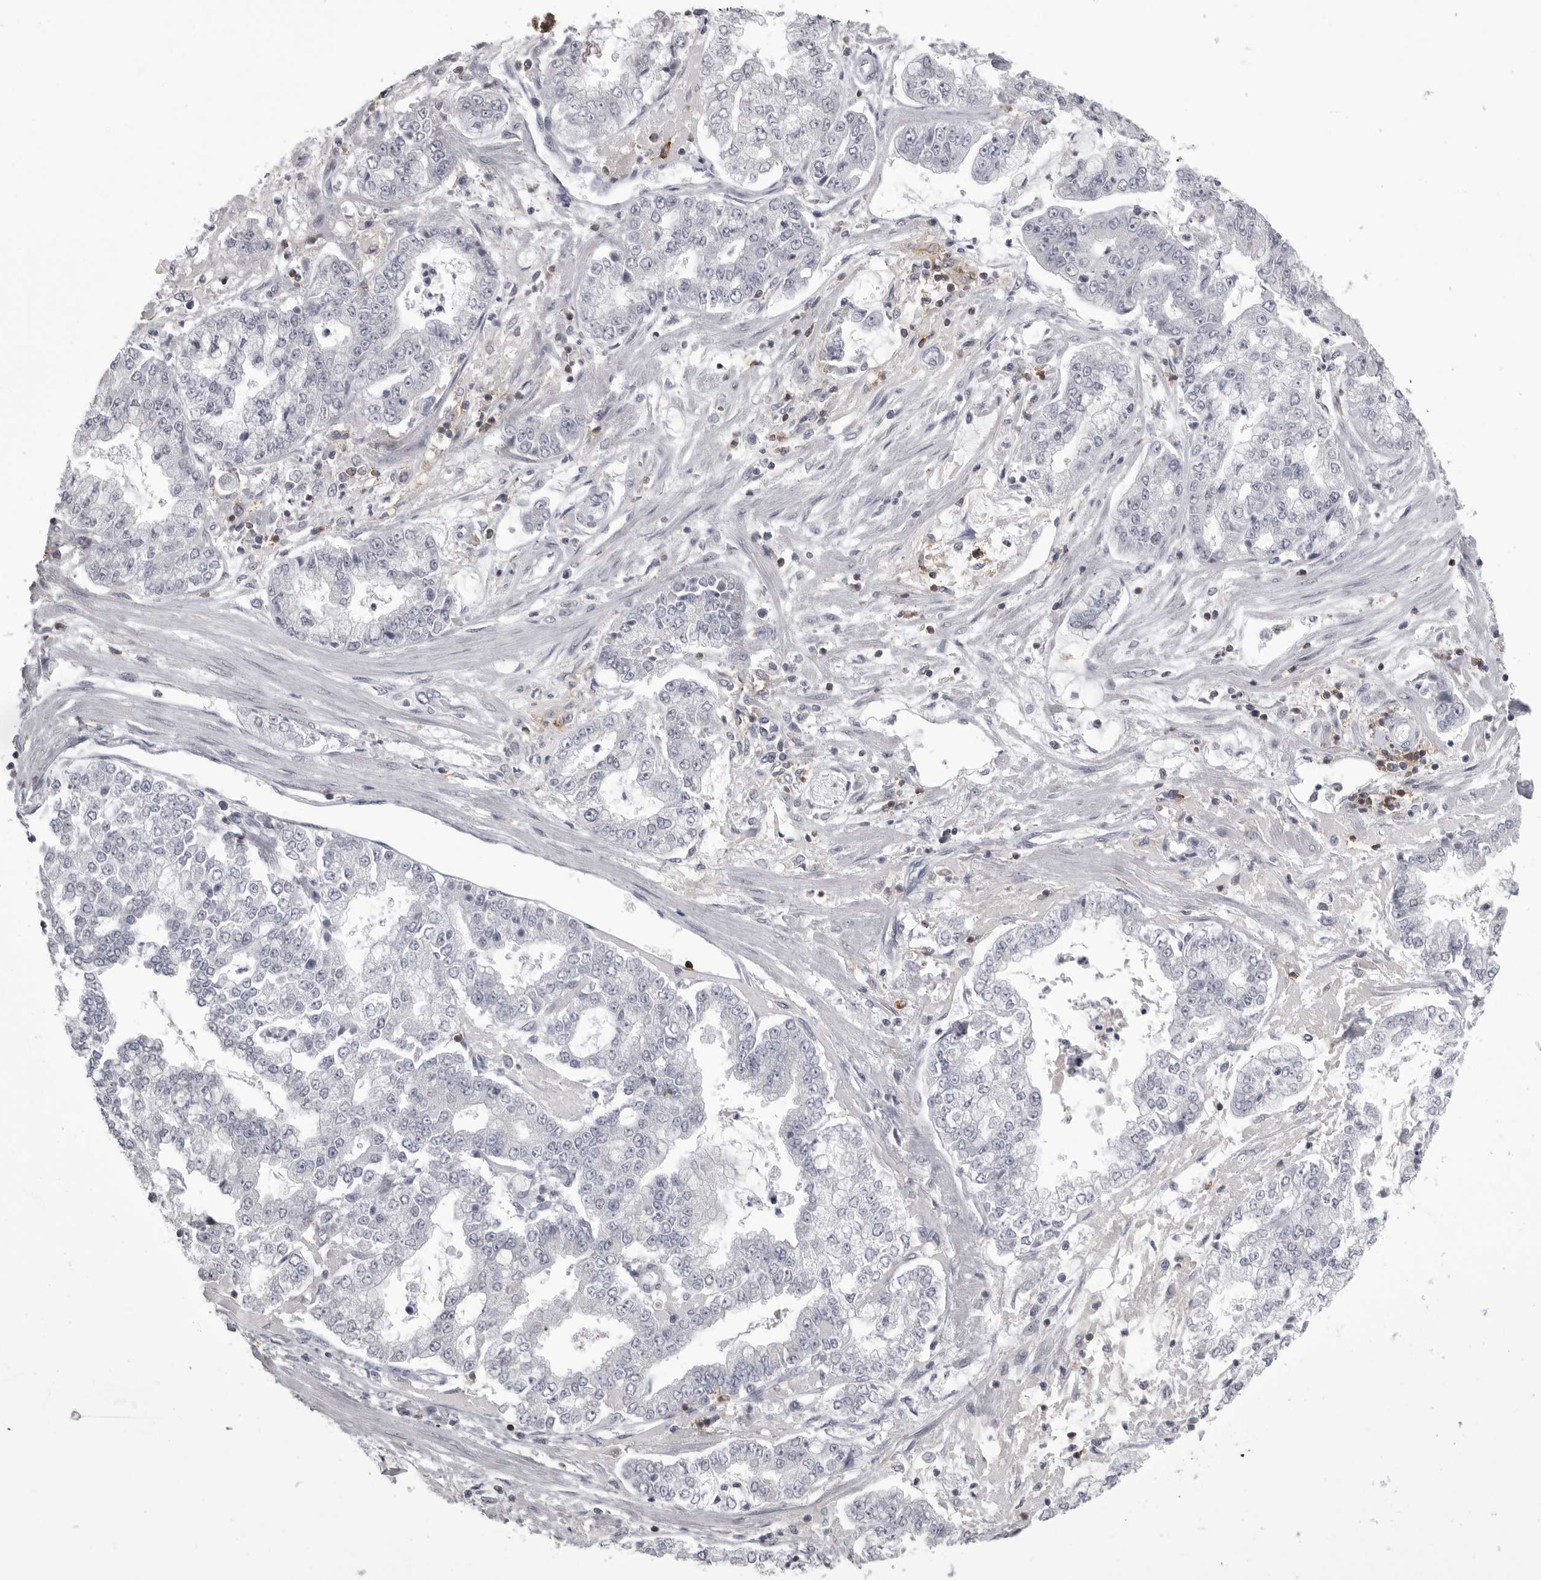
{"staining": {"intensity": "negative", "quantity": "none", "location": "none"}, "tissue": "stomach cancer", "cell_type": "Tumor cells", "image_type": "cancer", "snomed": [{"axis": "morphology", "description": "Adenocarcinoma, NOS"}, {"axis": "topography", "description": "Stomach"}], "caption": "A high-resolution image shows immunohistochemistry (IHC) staining of stomach adenocarcinoma, which demonstrates no significant expression in tumor cells.", "gene": "ITGAL", "patient": {"sex": "male", "age": 76}}